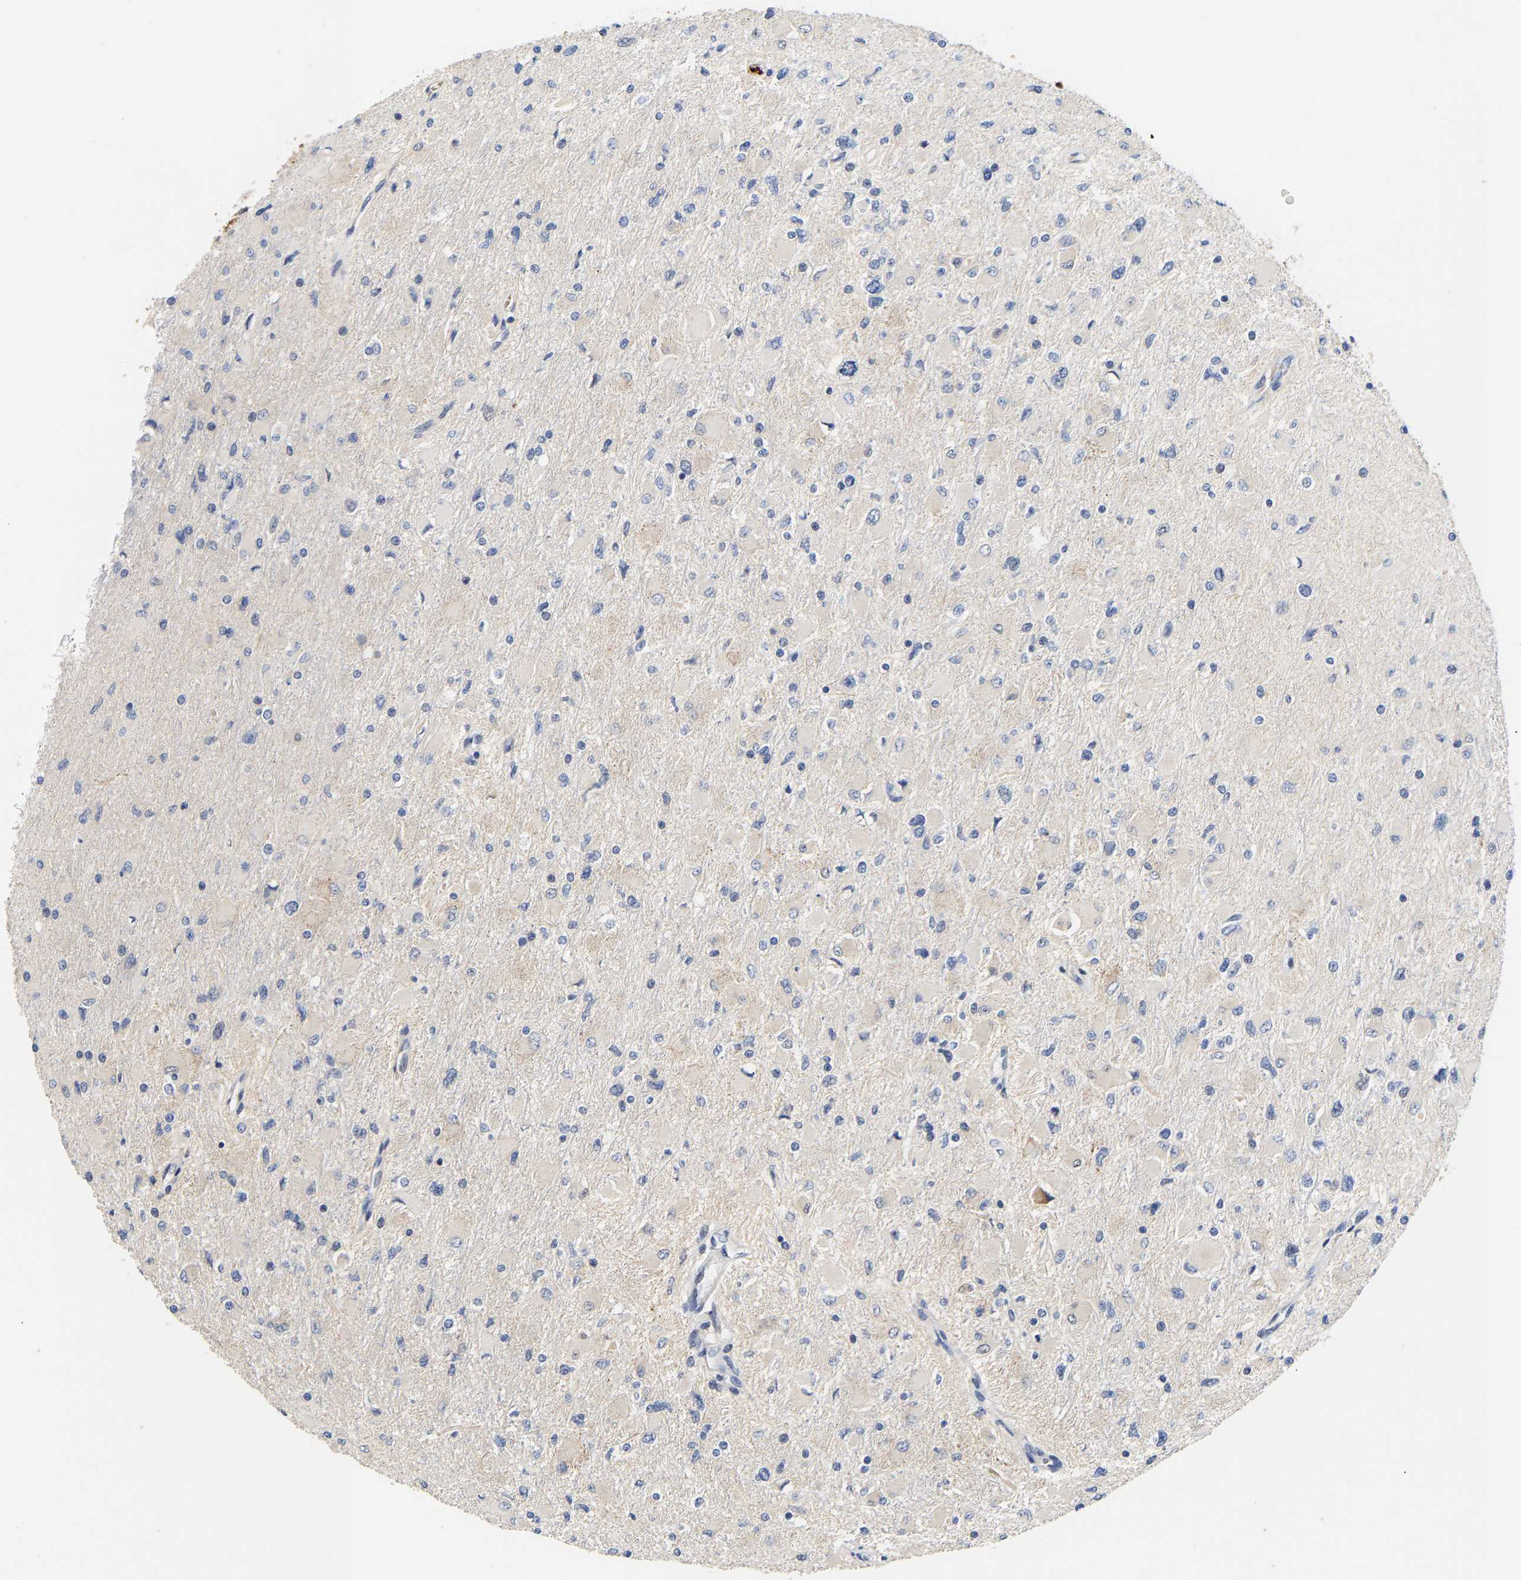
{"staining": {"intensity": "negative", "quantity": "none", "location": "none"}, "tissue": "glioma", "cell_type": "Tumor cells", "image_type": "cancer", "snomed": [{"axis": "morphology", "description": "Glioma, malignant, High grade"}, {"axis": "topography", "description": "Cerebral cortex"}], "caption": "An immunohistochemistry (IHC) histopathology image of malignant glioma (high-grade) is shown. There is no staining in tumor cells of malignant glioma (high-grade).", "gene": "TDRD7", "patient": {"sex": "female", "age": 36}}